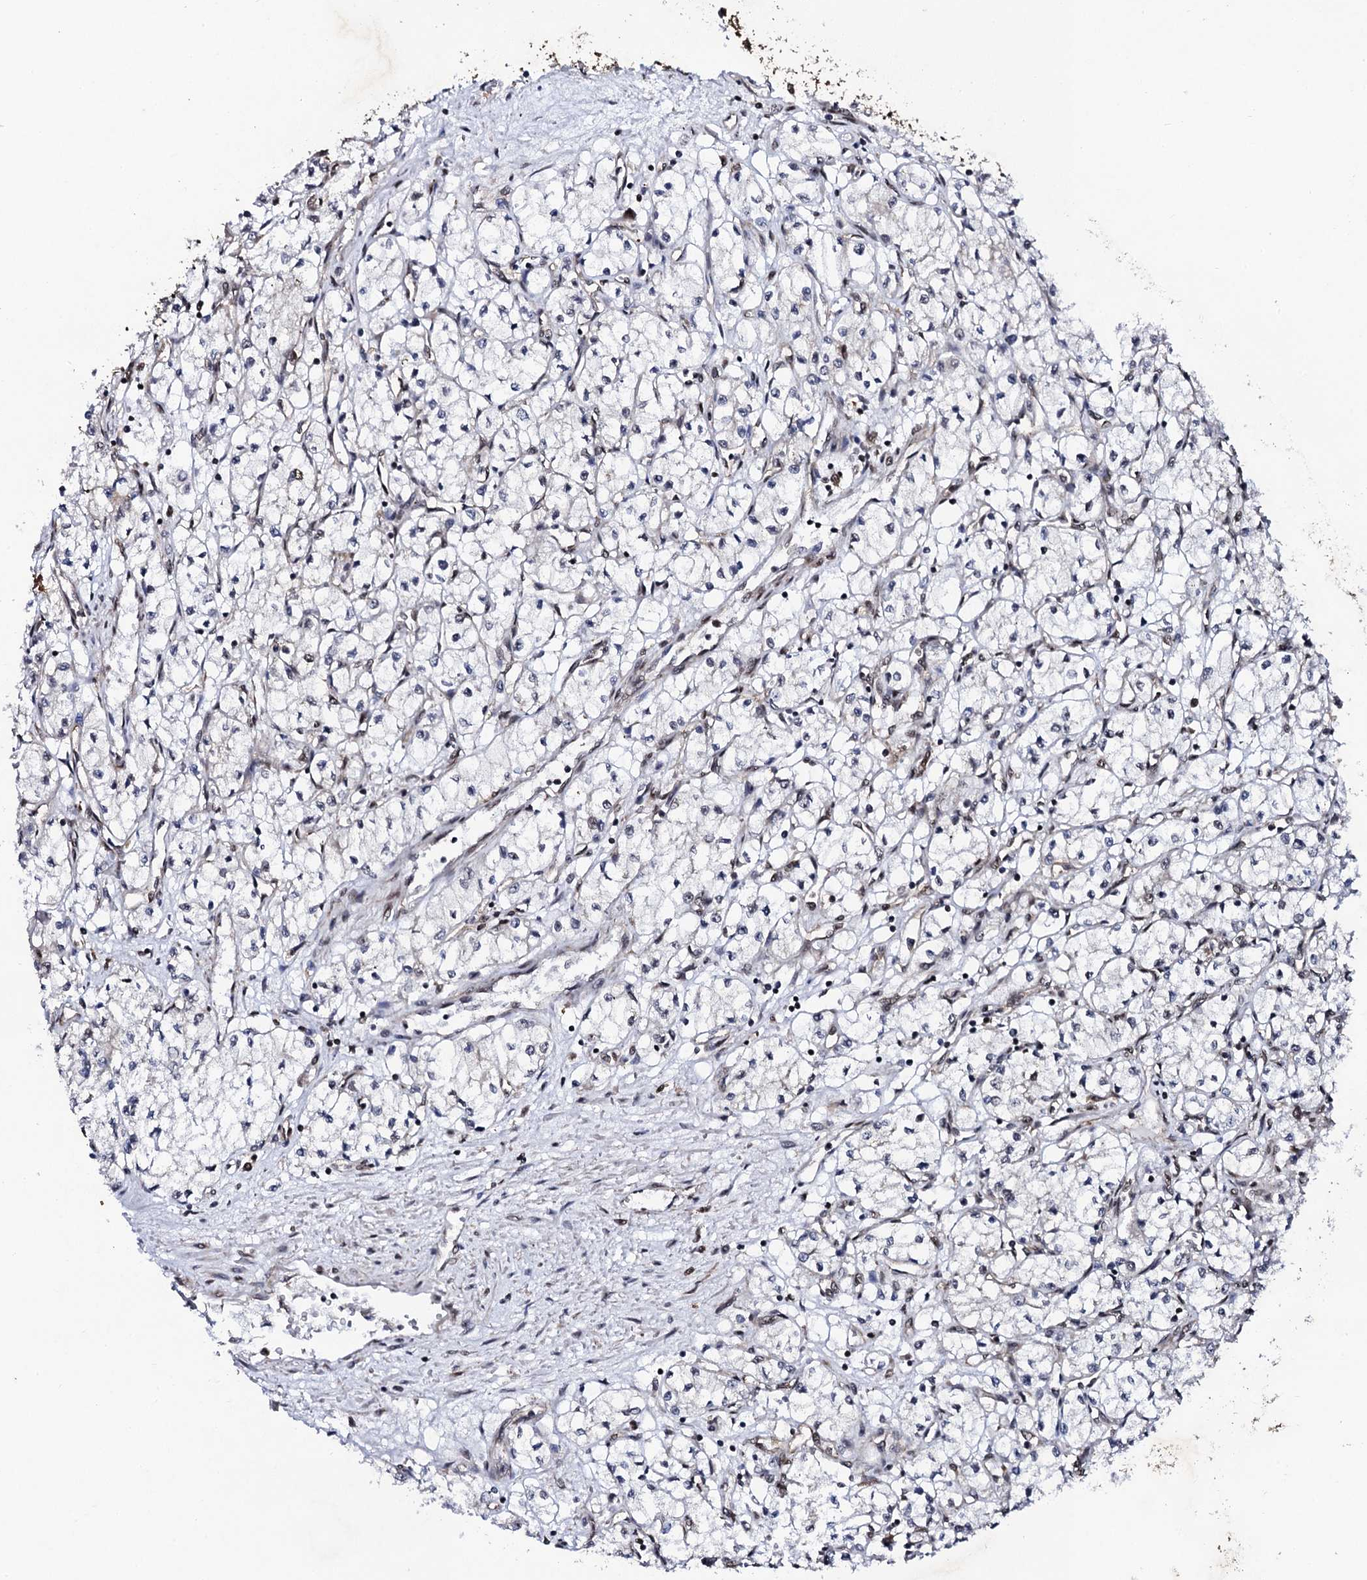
{"staining": {"intensity": "negative", "quantity": "none", "location": "none"}, "tissue": "renal cancer", "cell_type": "Tumor cells", "image_type": "cancer", "snomed": [{"axis": "morphology", "description": "Adenocarcinoma, NOS"}, {"axis": "topography", "description": "Kidney"}], "caption": "Tumor cells show no significant protein expression in renal cancer (adenocarcinoma).", "gene": "CSTF3", "patient": {"sex": "male", "age": 59}}